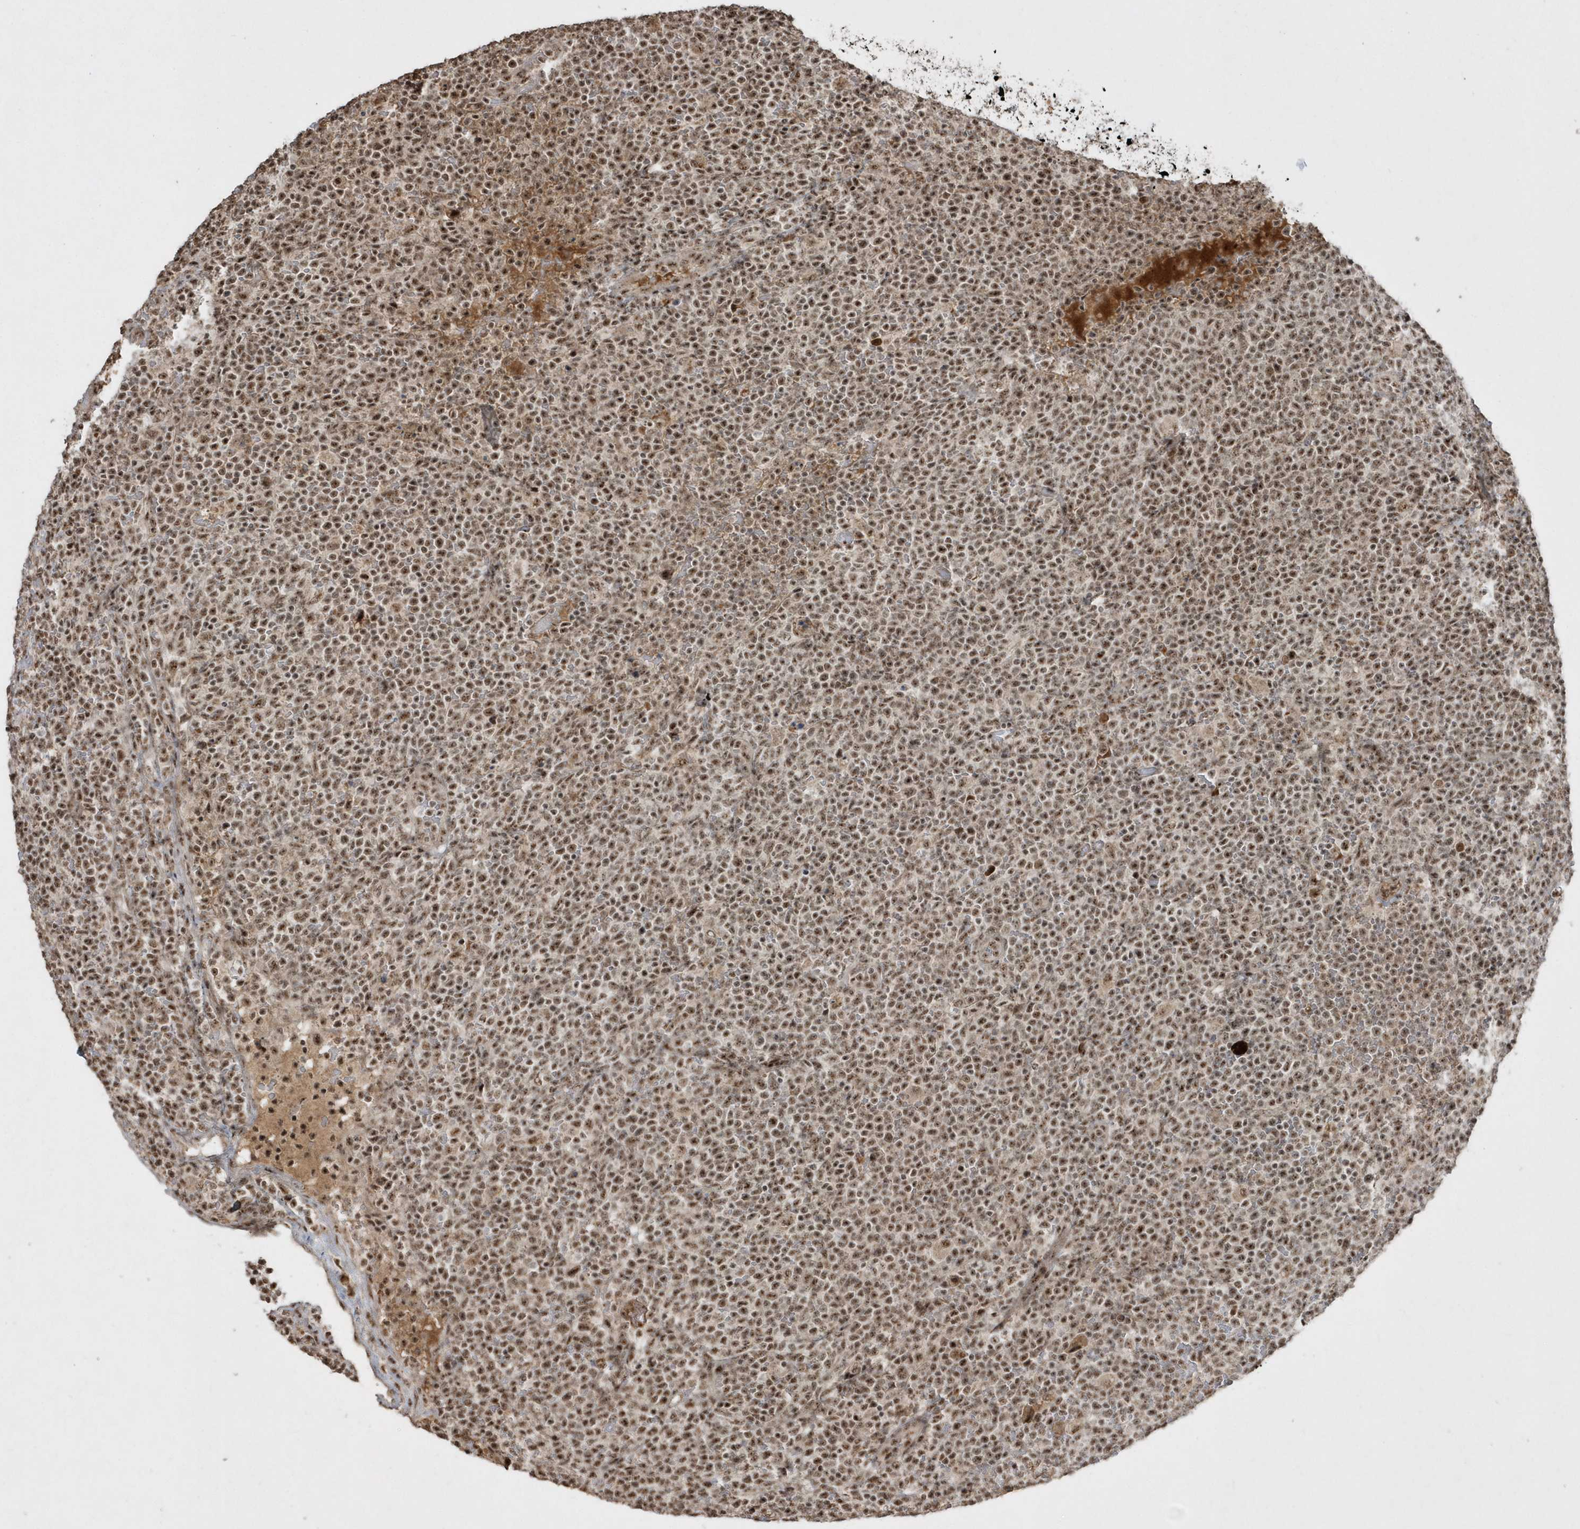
{"staining": {"intensity": "strong", "quantity": ">75%", "location": "nuclear"}, "tissue": "lymphoma", "cell_type": "Tumor cells", "image_type": "cancer", "snomed": [{"axis": "morphology", "description": "Malignant lymphoma, non-Hodgkin's type, High grade"}, {"axis": "topography", "description": "Lymph node"}], "caption": "Immunohistochemical staining of human malignant lymphoma, non-Hodgkin's type (high-grade) demonstrates high levels of strong nuclear protein staining in approximately >75% of tumor cells.", "gene": "POLR3B", "patient": {"sex": "male", "age": 61}}